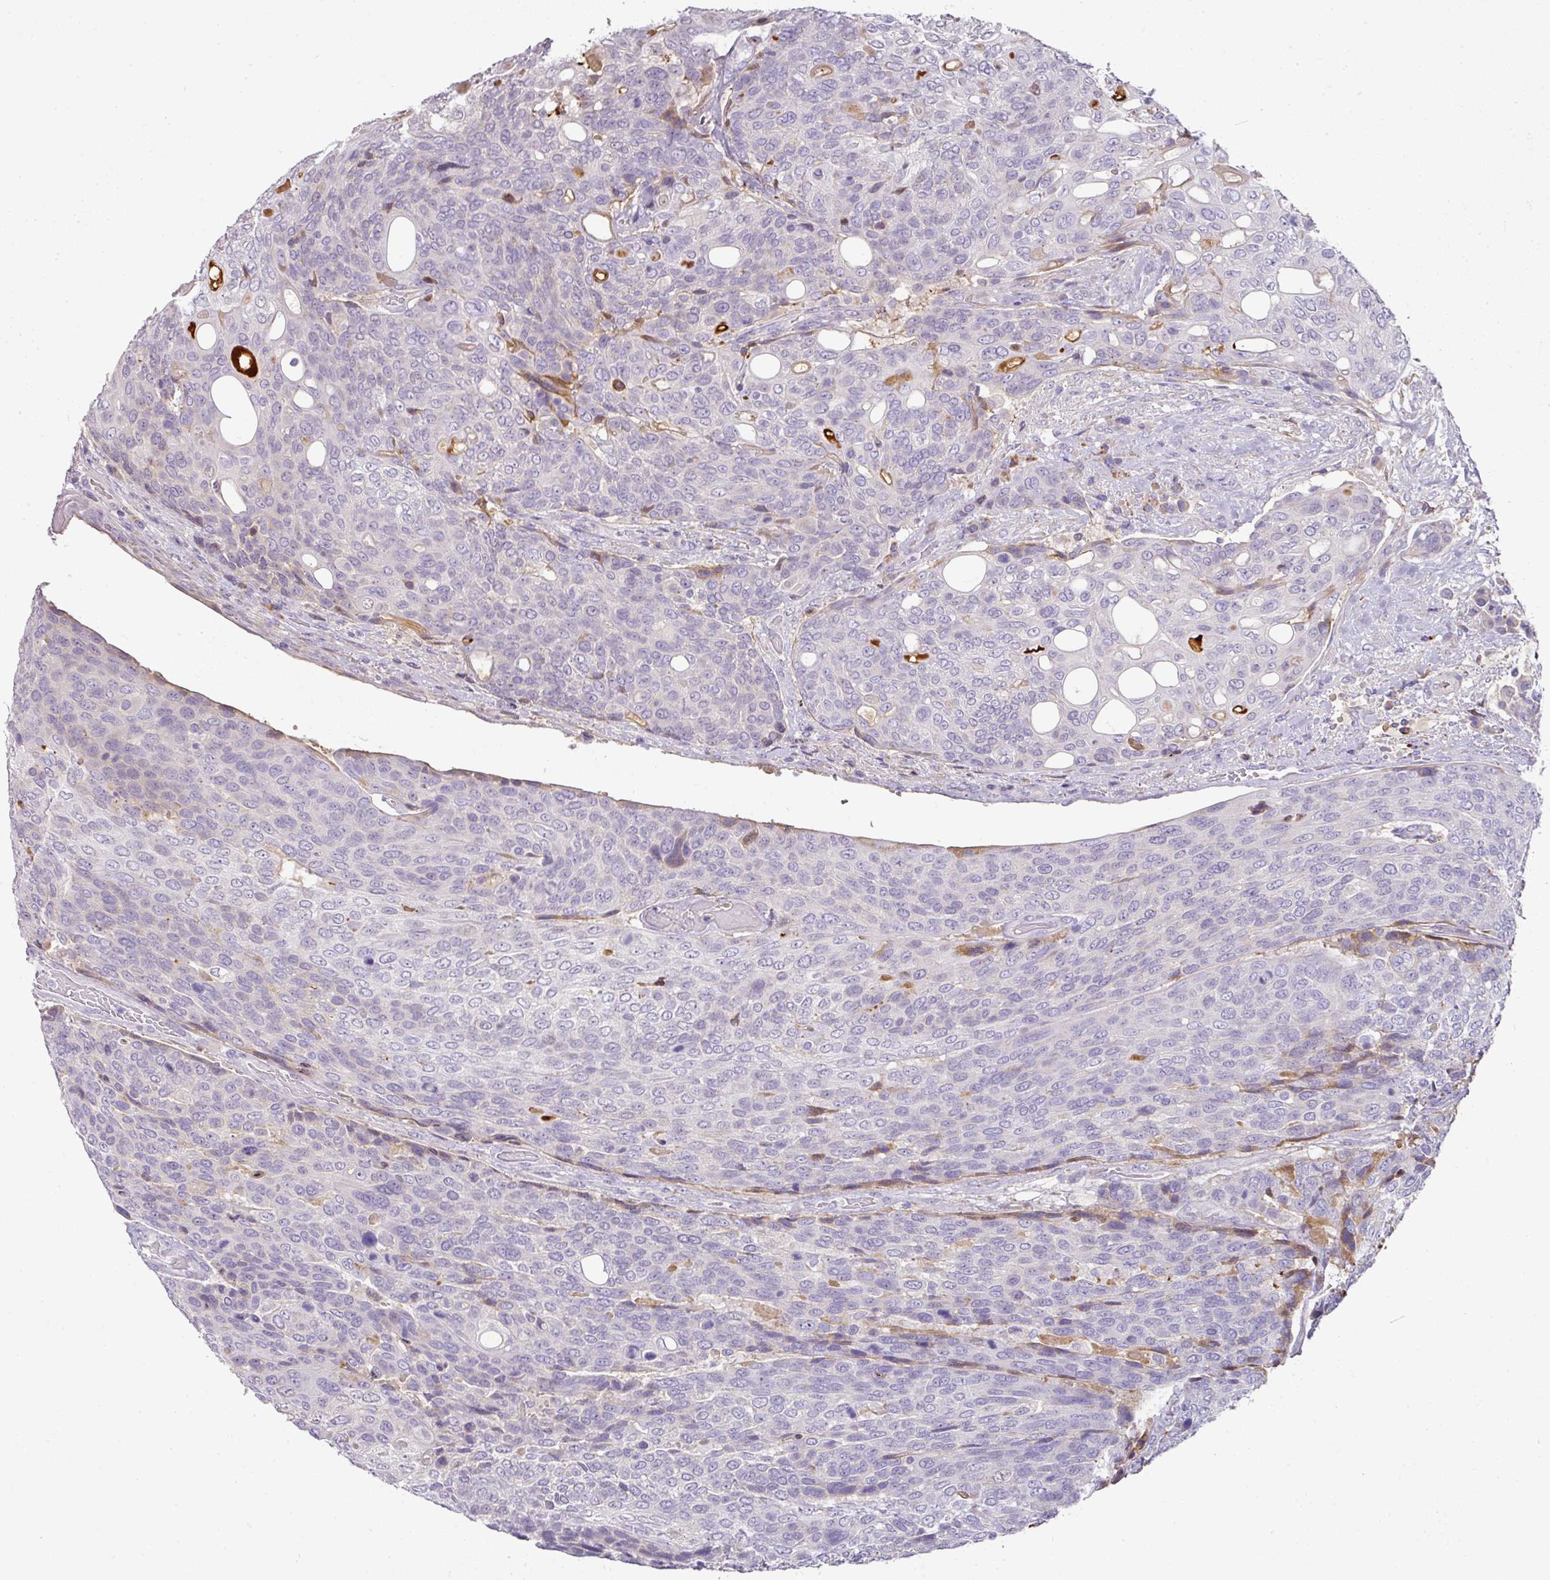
{"staining": {"intensity": "negative", "quantity": "none", "location": "none"}, "tissue": "urothelial cancer", "cell_type": "Tumor cells", "image_type": "cancer", "snomed": [{"axis": "morphology", "description": "Urothelial carcinoma, High grade"}, {"axis": "topography", "description": "Urinary bladder"}], "caption": "High power microscopy photomicrograph of an immunohistochemistry micrograph of urothelial cancer, revealing no significant positivity in tumor cells.", "gene": "CCZ1", "patient": {"sex": "female", "age": 70}}